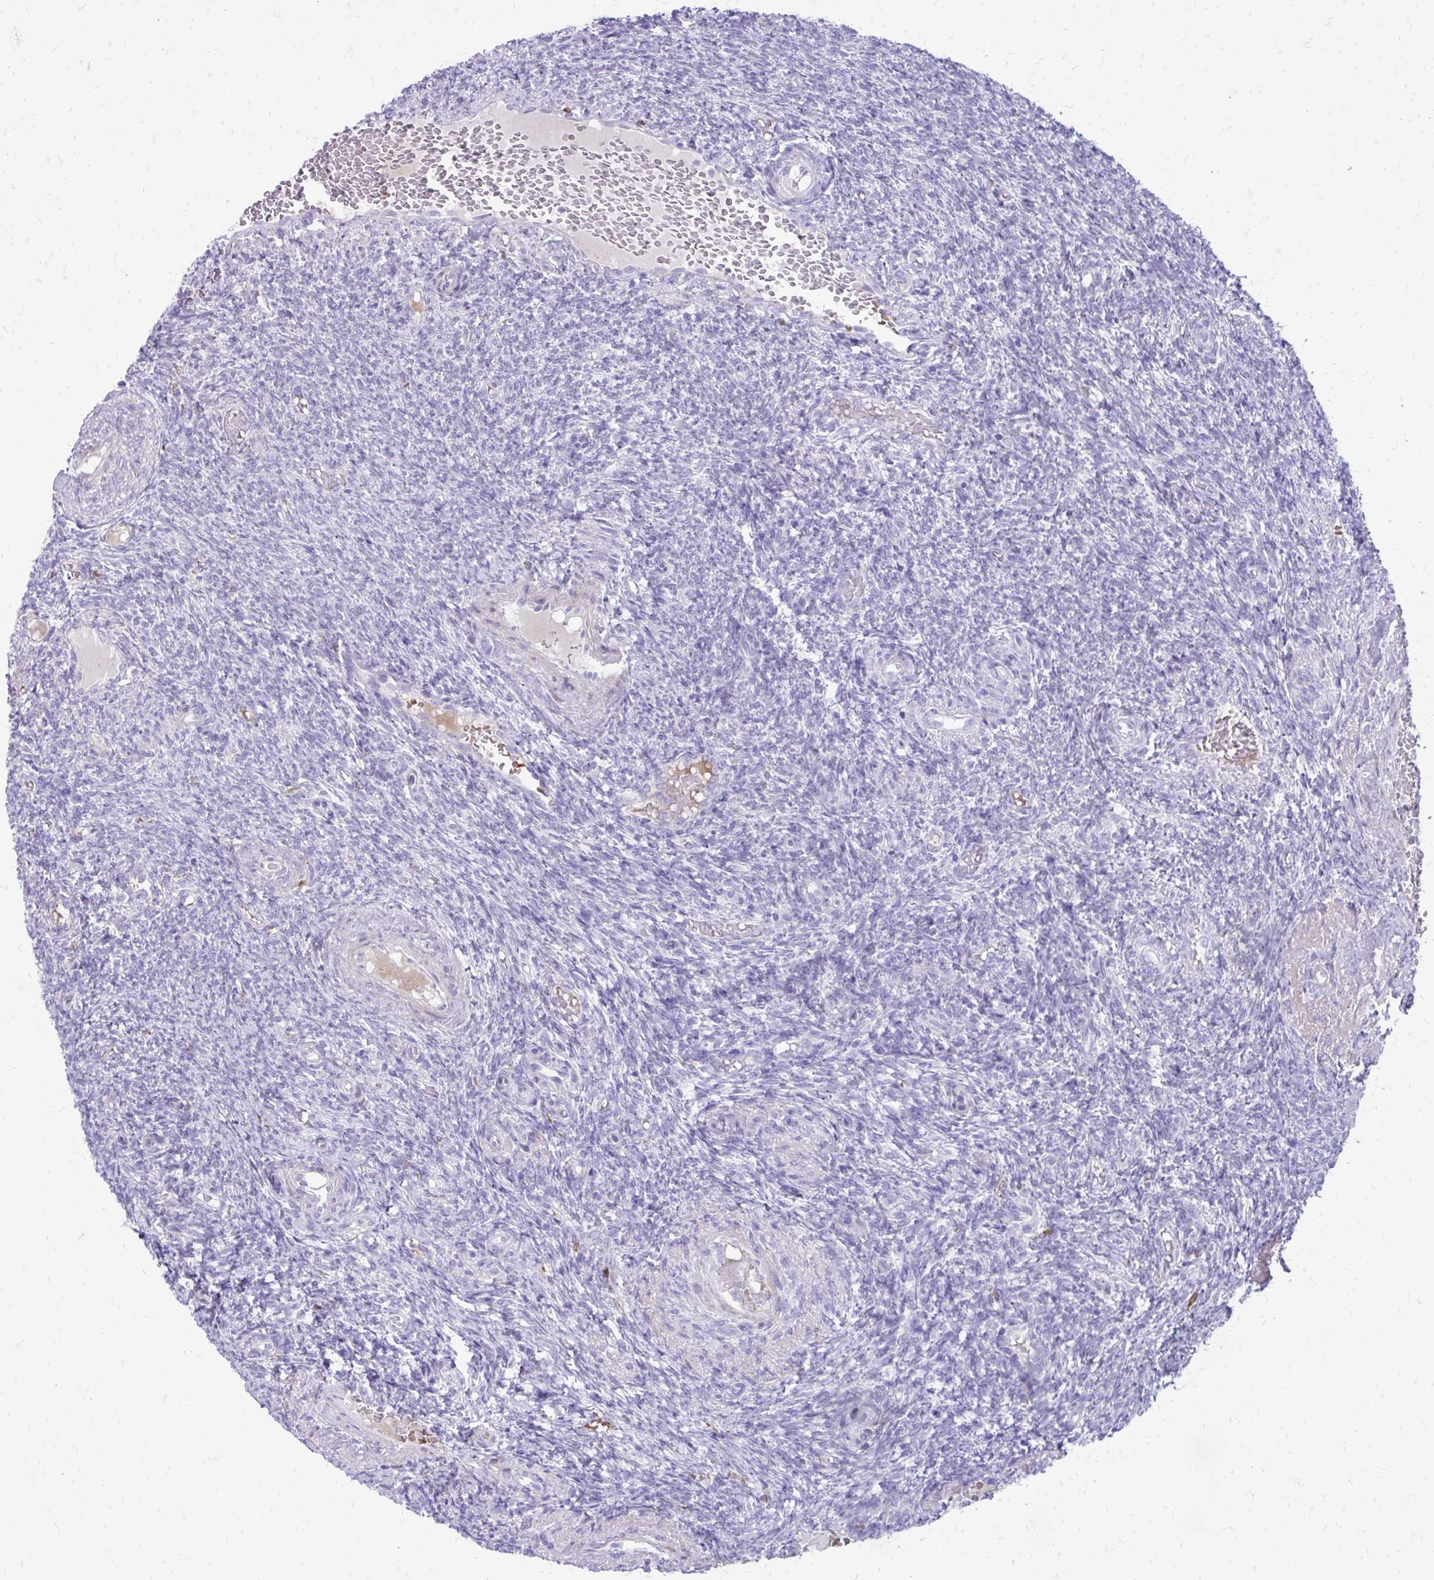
{"staining": {"intensity": "negative", "quantity": "none", "location": "none"}, "tissue": "ovary", "cell_type": "Follicle cells", "image_type": "normal", "snomed": [{"axis": "morphology", "description": "Normal tissue, NOS"}, {"axis": "topography", "description": "Ovary"}], "caption": "DAB (3,3'-diaminobenzidine) immunohistochemical staining of unremarkable ovary displays no significant positivity in follicle cells. (Immunohistochemistry, brightfield microscopy, high magnification).", "gene": "SIGLEC11", "patient": {"sex": "female", "age": 39}}